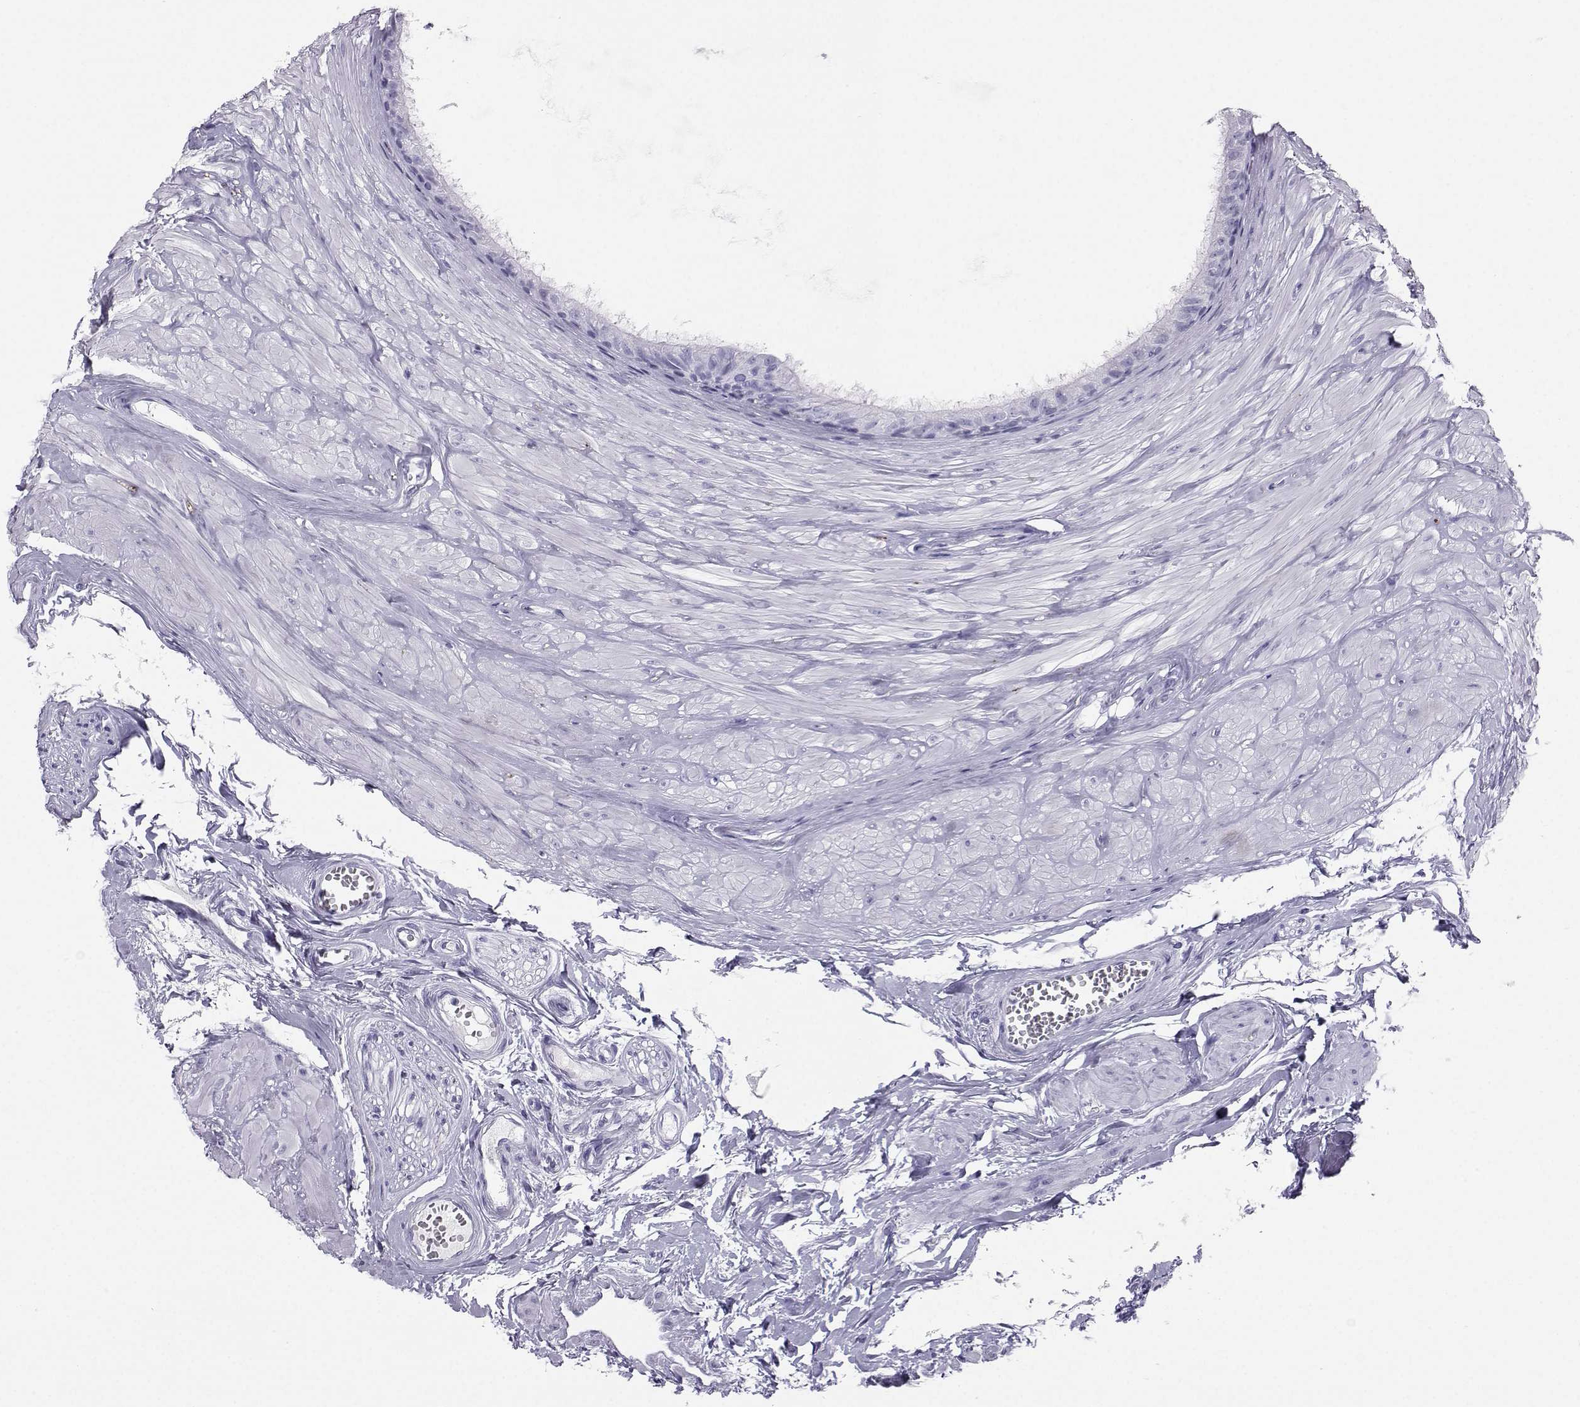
{"staining": {"intensity": "negative", "quantity": "none", "location": "none"}, "tissue": "epididymis", "cell_type": "Glandular cells", "image_type": "normal", "snomed": [{"axis": "morphology", "description": "Normal tissue, NOS"}, {"axis": "topography", "description": "Epididymis"}], "caption": "Micrograph shows no protein expression in glandular cells of normal epididymis. (Stains: DAB IHC with hematoxylin counter stain, Microscopy: brightfield microscopy at high magnification).", "gene": "SST", "patient": {"sex": "male", "age": 37}}